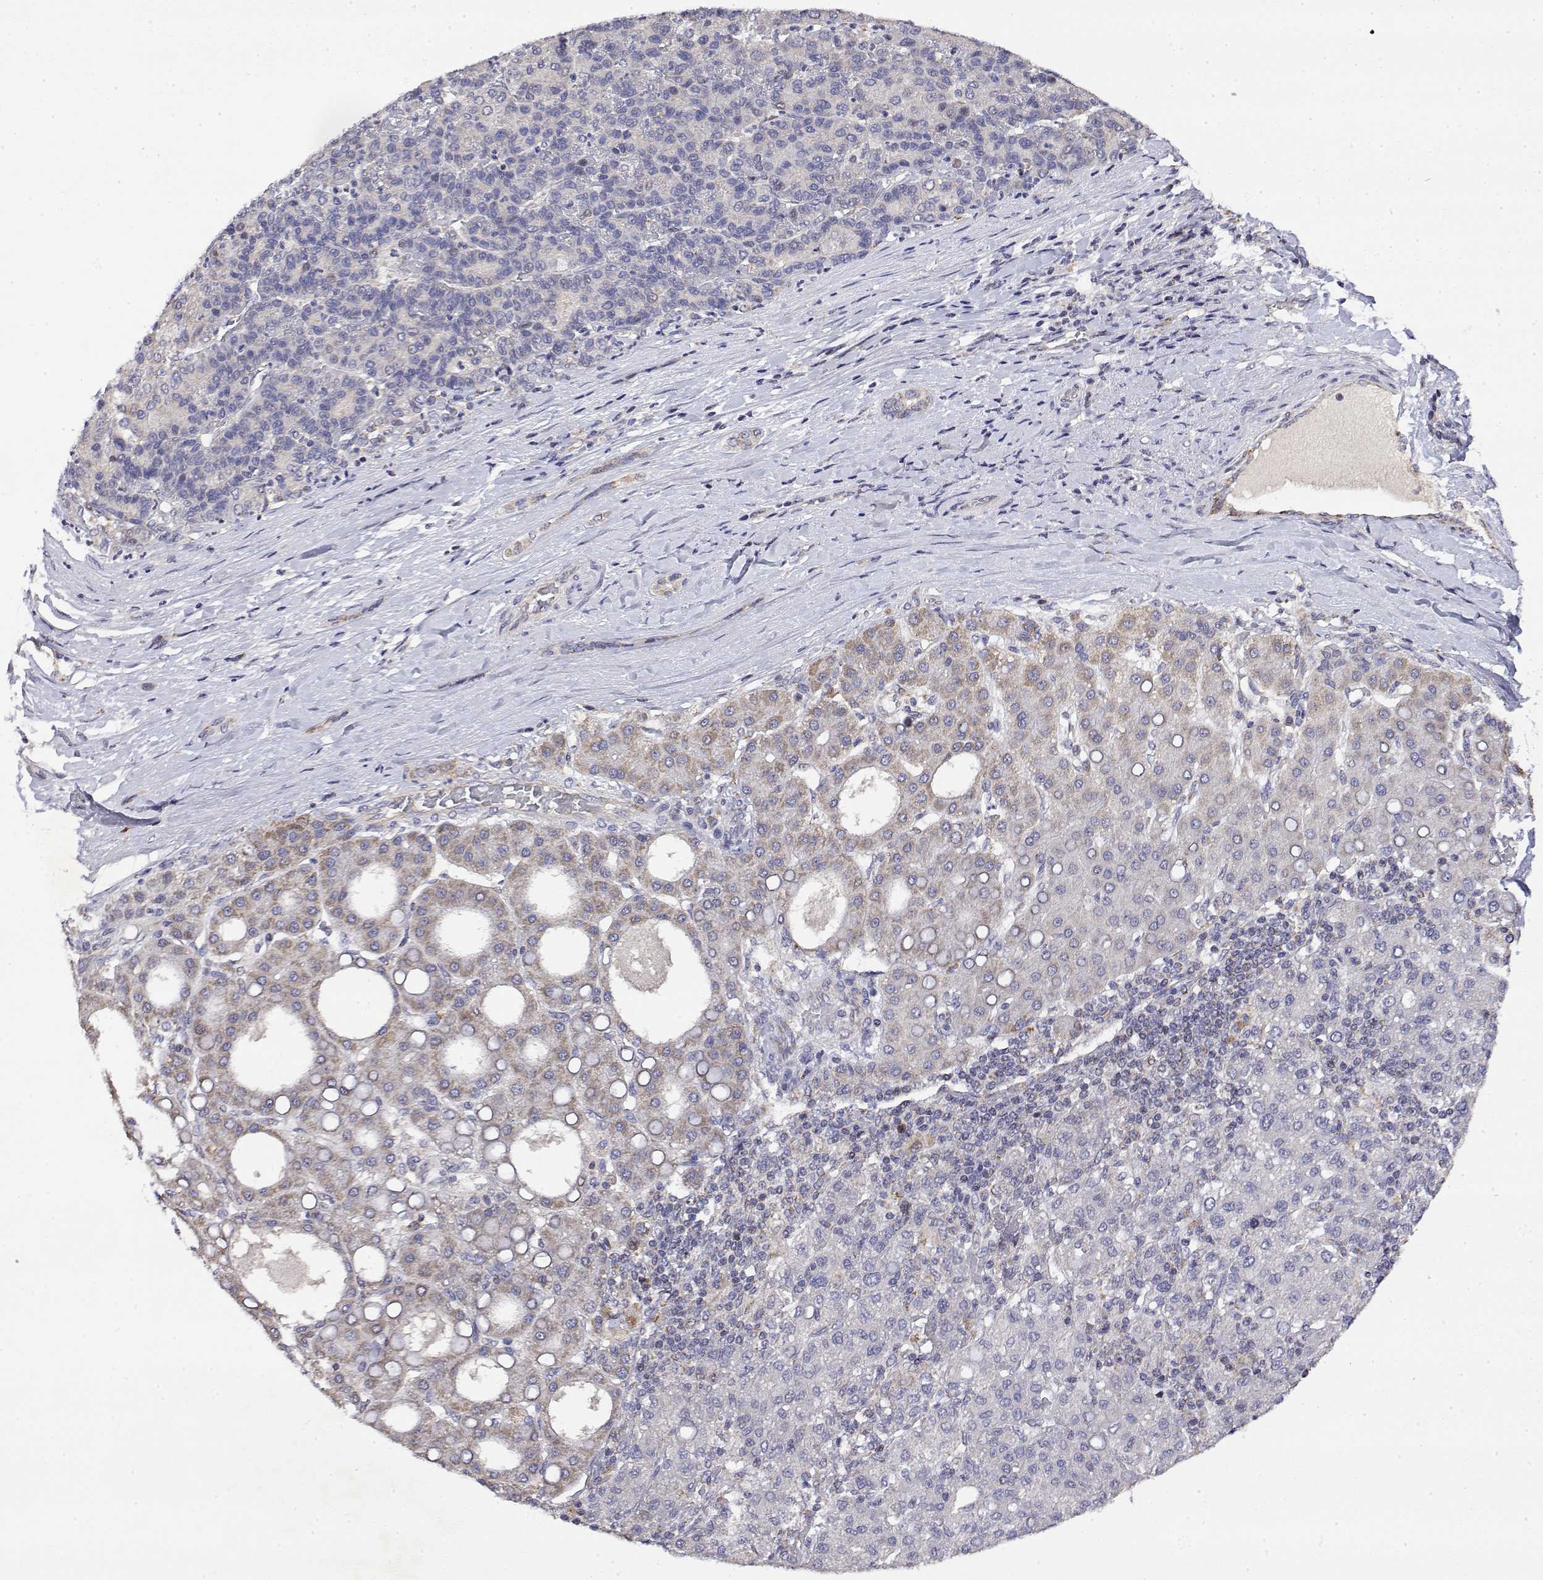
{"staining": {"intensity": "weak", "quantity": "<25%", "location": "cytoplasmic/membranous"}, "tissue": "liver cancer", "cell_type": "Tumor cells", "image_type": "cancer", "snomed": [{"axis": "morphology", "description": "Carcinoma, Hepatocellular, NOS"}, {"axis": "topography", "description": "Liver"}], "caption": "This is a photomicrograph of immunohistochemistry (IHC) staining of liver cancer (hepatocellular carcinoma), which shows no expression in tumor cells.", "gene": "GADD45GIP1", "patient": {"sex": "male", "age": 65}}